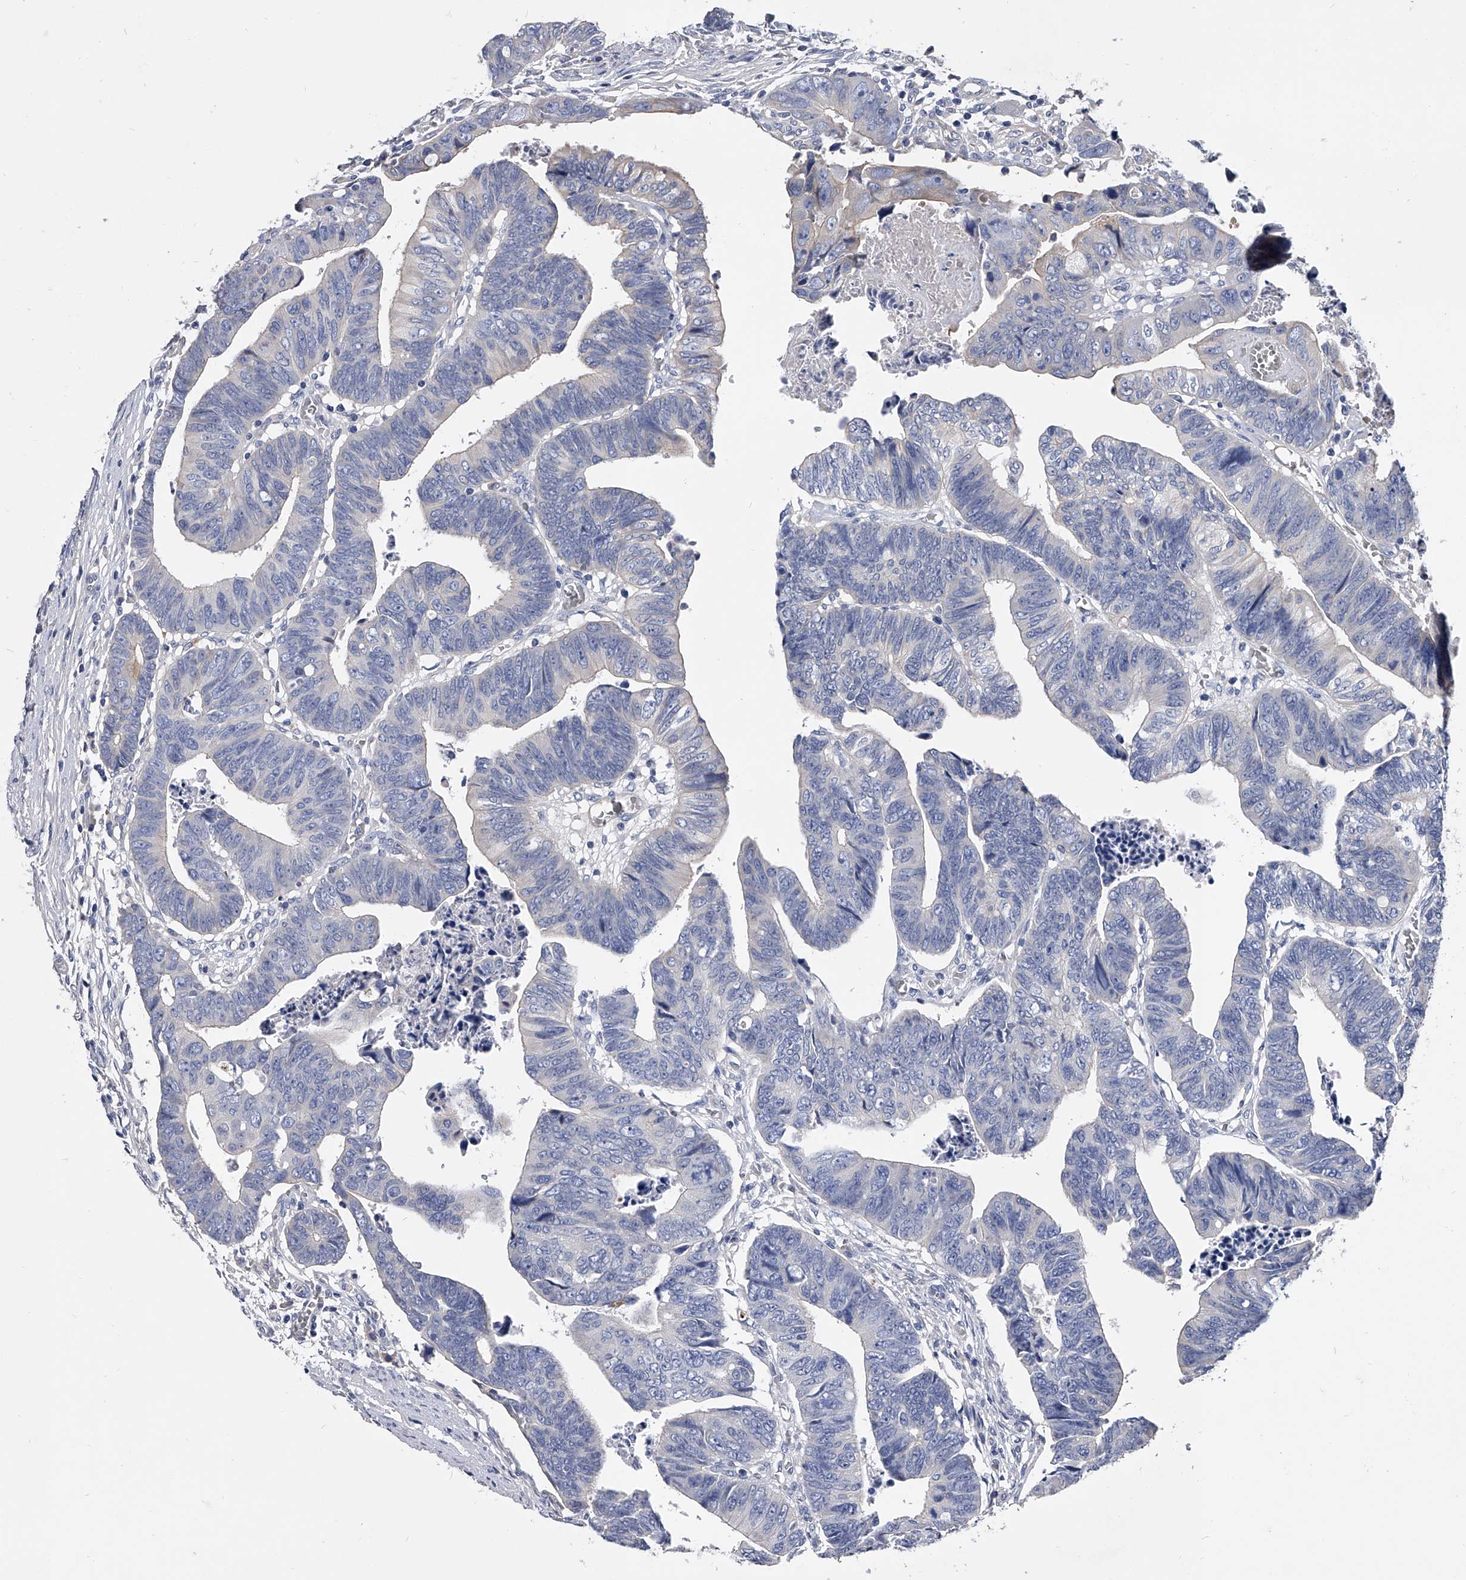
{"staining": {"intensity": "negative", "quantity": "none", "location": "none"}, "tissue": "colorectal cancer", "cell_type": "Tumor cells", "image_type": "cancer", "snomed": [{"axis": "morphology", "description": "Adenocarcinoma, NOS"}, {"axis": "topography", "description": "Rectum"}], "caption": "IHC of human colorectal cancer demonstrates no staining in tumor cells.", "gene": "EFCAB7", "patient": {"sex": "female", "age": 65}}